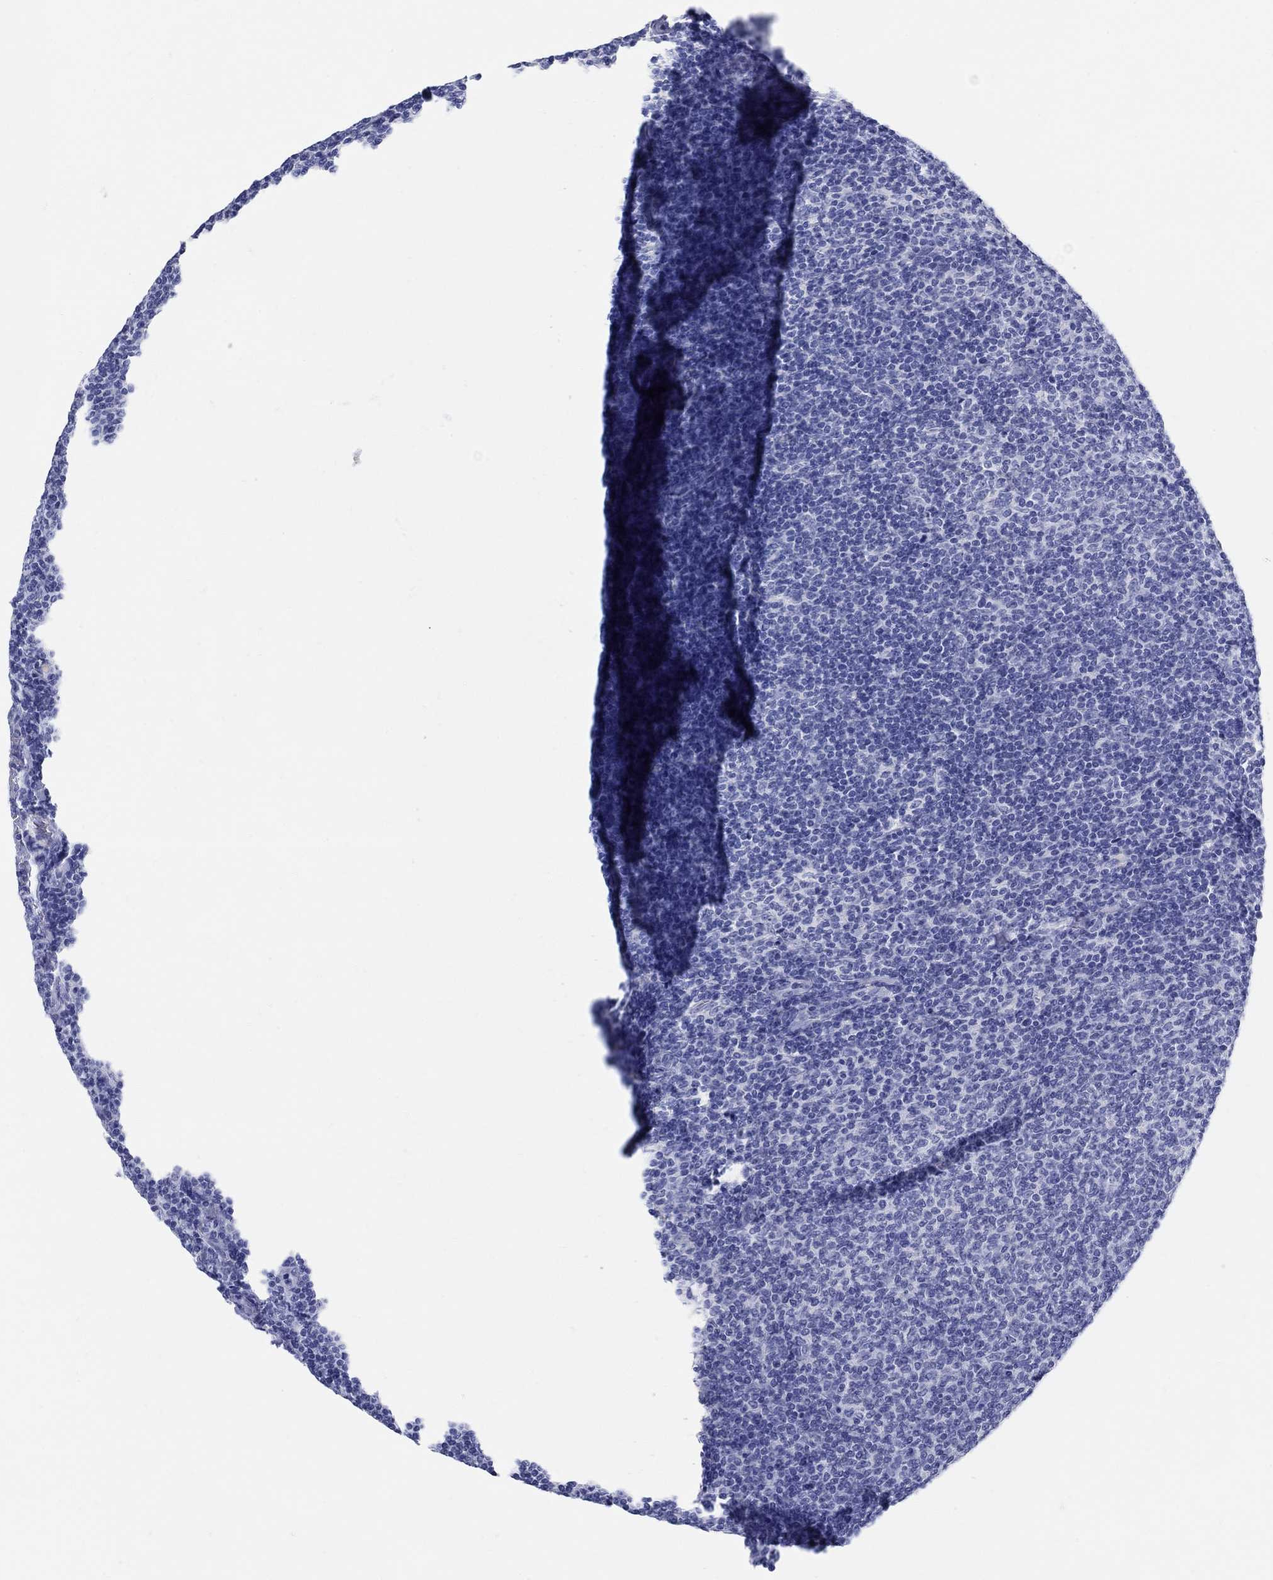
{"staining": {"intensity": "negative", "quantity": "none", "location": "none"}, "tissue": "lymphoma", "cell_type": "Tumor cells", "image_type": "cancer", "snomed": [{"axis": "morphology", "description": "Malignant lymphoma, non-Hodgkin's type, Low grade"}, {"axis": "topography", "description": "Lymph node"}], "caption": "Immunohistochemistry (IHC) of human lymphoma demonstrates no positivity in tumor cells. The staining is performed using DAB brown chromogen with nuclei counter-stained in using hematoxylin.", "gene": "CRYGS", "patient": {"sex": "male", "age": 52}}